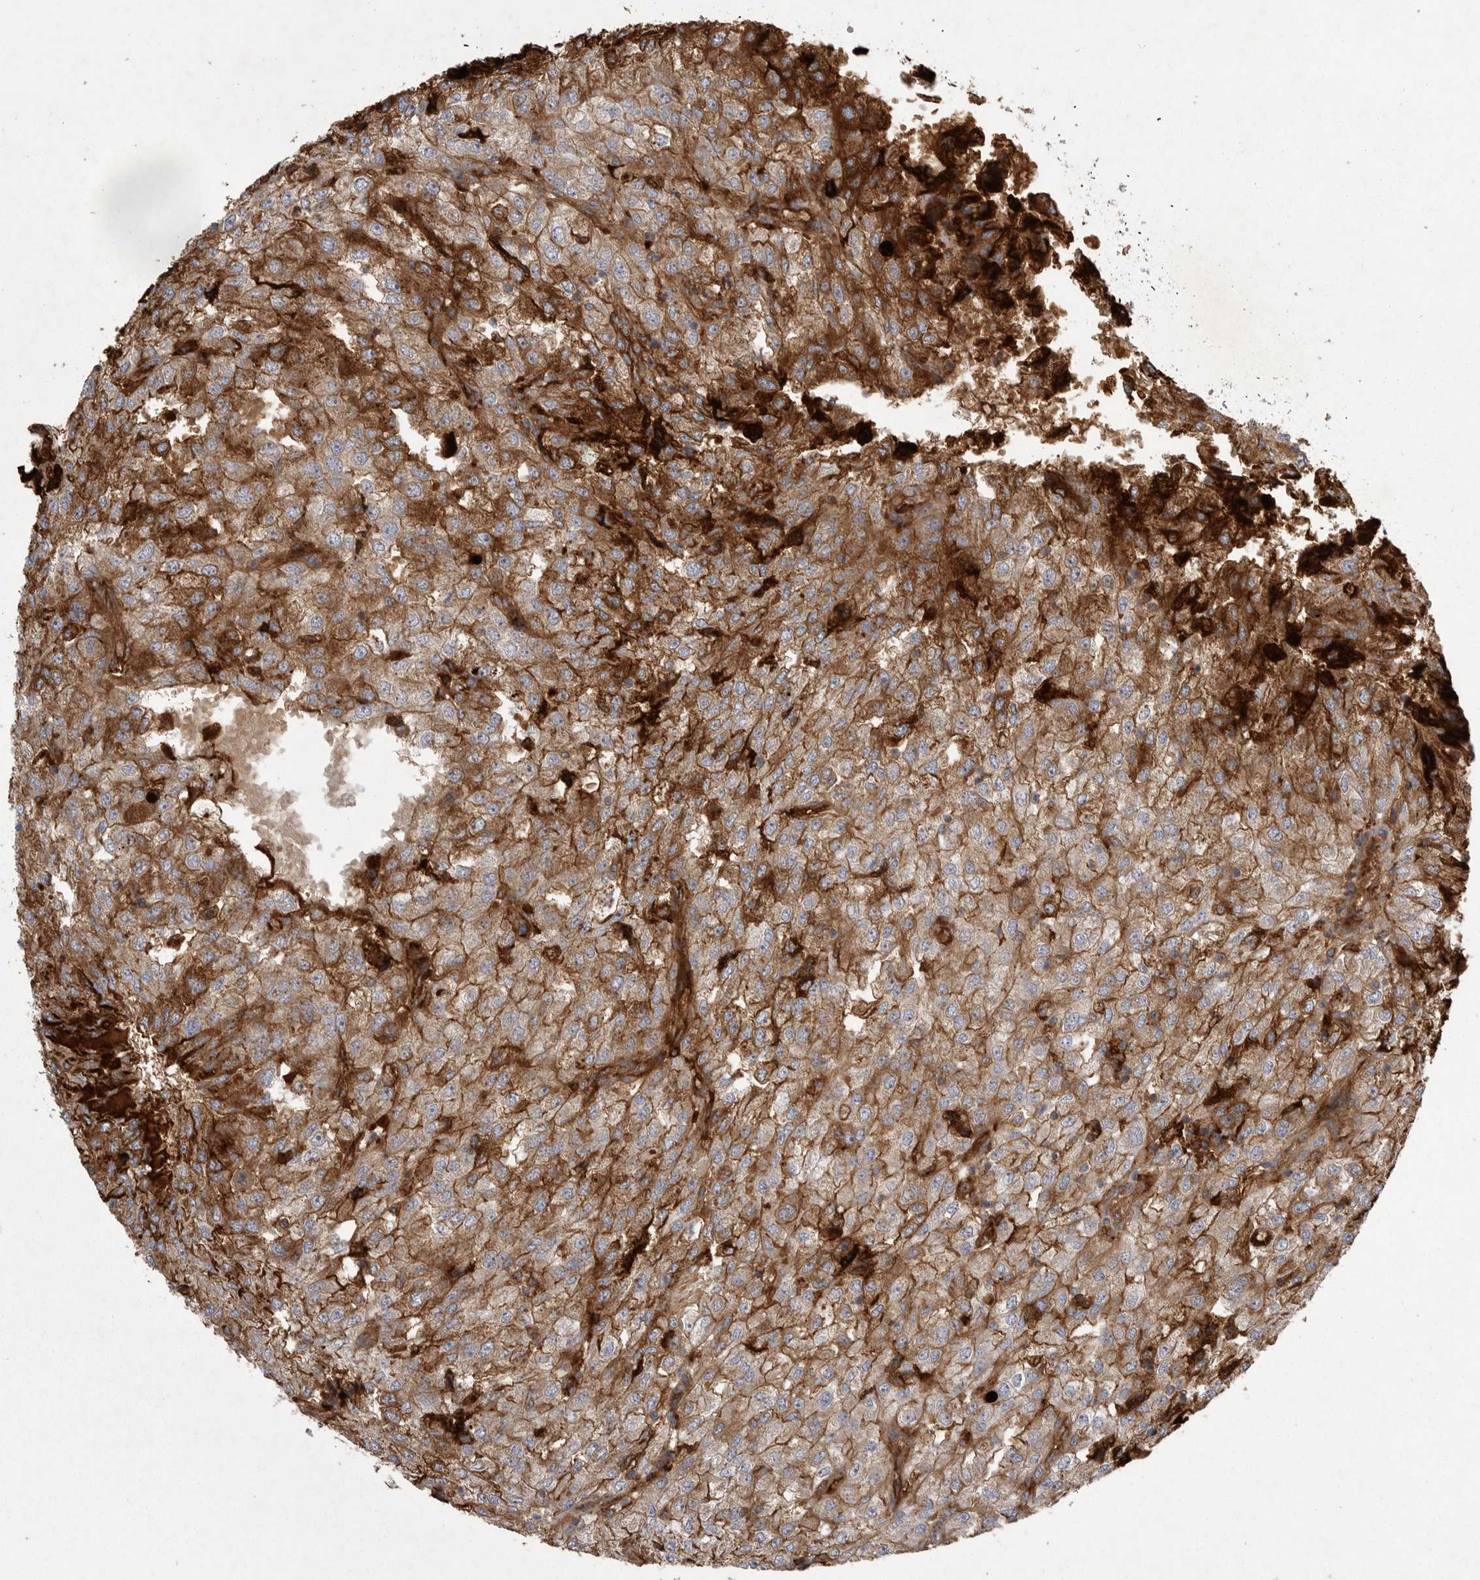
{"staining": {"intensity": "strong", "quantity": ">75%", "location": "cytoplasmic/membranous"}, "tissue": "renal cancer", "cell_type": "Tumor cells", "image_type": "cancer", "snomed": [{"axis": "morphology", "description": "Adenocarcinoma, NOS"}, {"axis": "topography", "description": "Kidney"}], "caption": "IHC histopathology image of neoplastic tissue: human renal adenocarcinoma stained using immunohistochemistry (IHC) exhibits high levels of strong protein expression localized specifically in the cytoplasmic/membranous of tumor cells, appearing as a cytoplasmic/membranous brown color.", "gene": "CRP", "patient": {"sex": "female", "age": 54}}